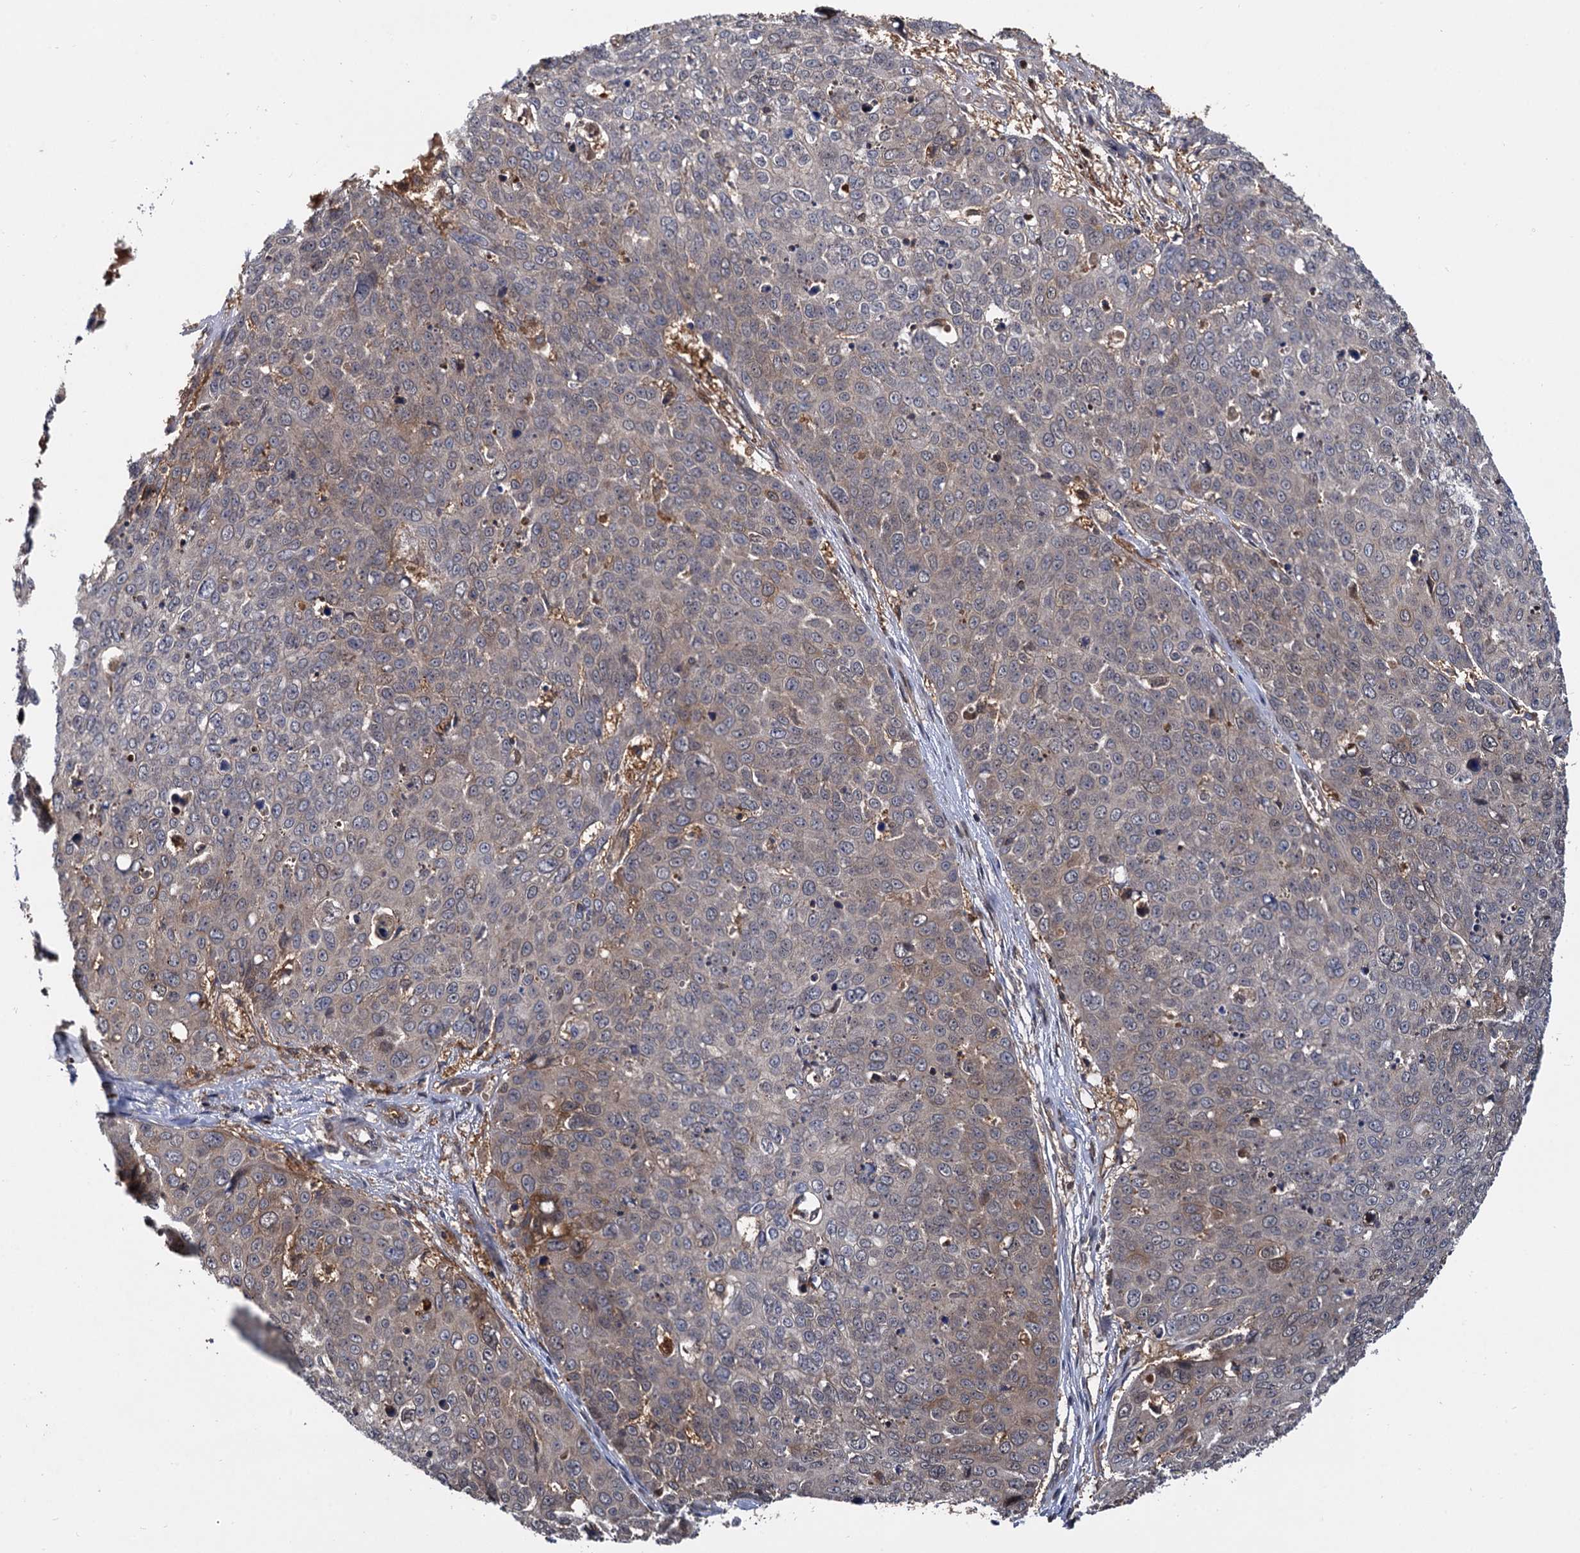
{"staining": {"intensity": "weak", "quantity": "<25%", "location": "cytoplasmic/membranous"}, "tissue": "skin cancer", "cell_type": "Tumor cells", "image_type": "cancer", "snomed": [{"axis": "morphology", "description": "Squamous cell carcinoma, NOS"}, {"axis": "topography", "description": "Skin"}], "caption": "DAB (3,3'-diaminobenzidine) immunohistochemical staining of skin cancer exhibits no significant positivity in tumor cells.", "gene": "SELENOP", "patient": {"sex": "male", "age": 71}}